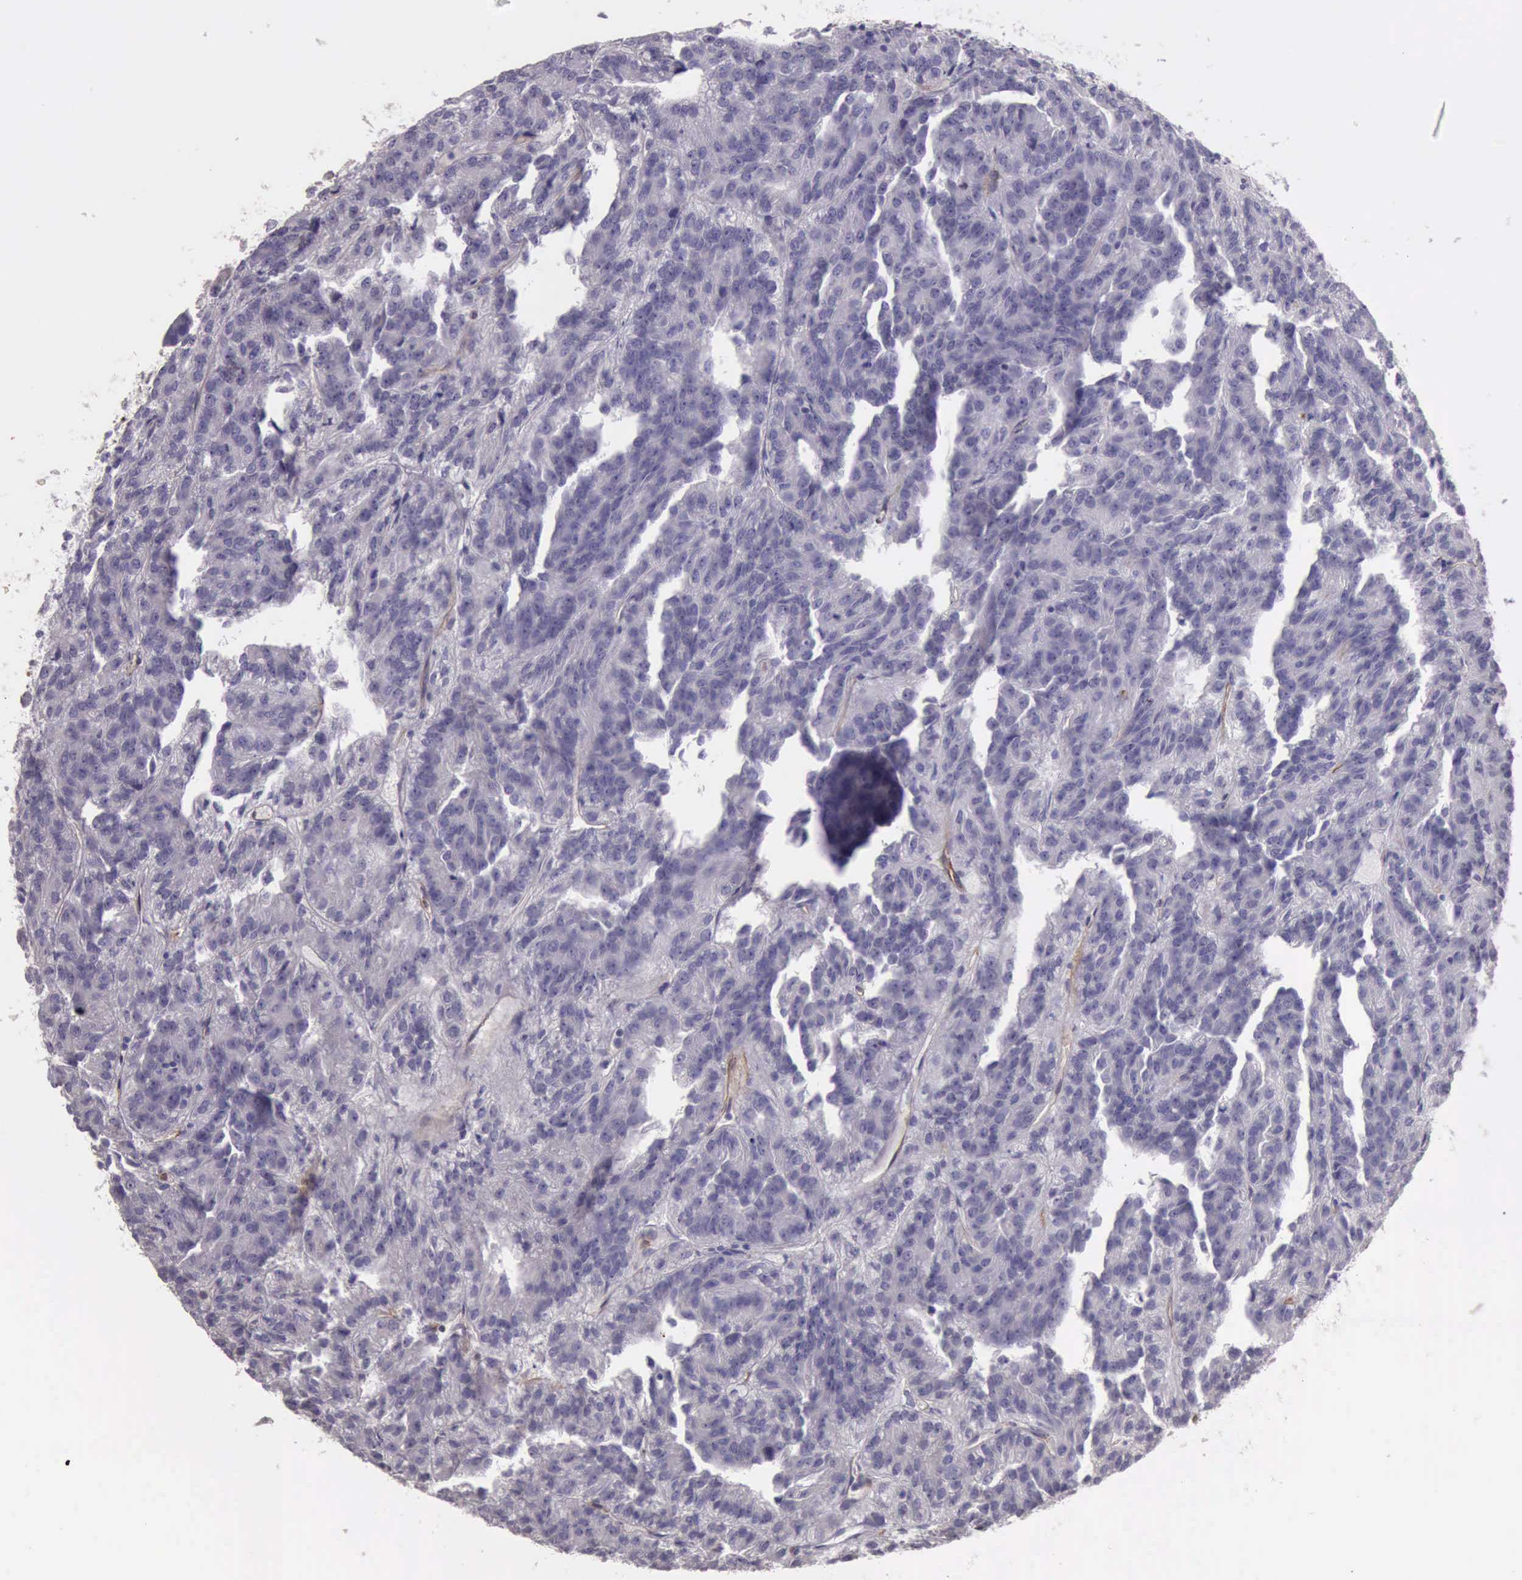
{"staining": {"intensity": "negative", "quantity": "none", "location": "none"}, "tissue": "renal cancer", "cell_type": "Tumor cells", "image_type": "cancer", "snomed": [{"axis": "morphology", "description": "Adenocarcinoma, NOS"}, {"axis": "topography", "description": "Kidney"}], "caption": "This micrograph is of adenocarcinoma (renal) stained with IHC to label a protein in brown with the nuclei are counter-stained blue. There is no expression in tumor cells.", "gene": "TCEANC", "patient": {"sex": "male", "age": 46}}